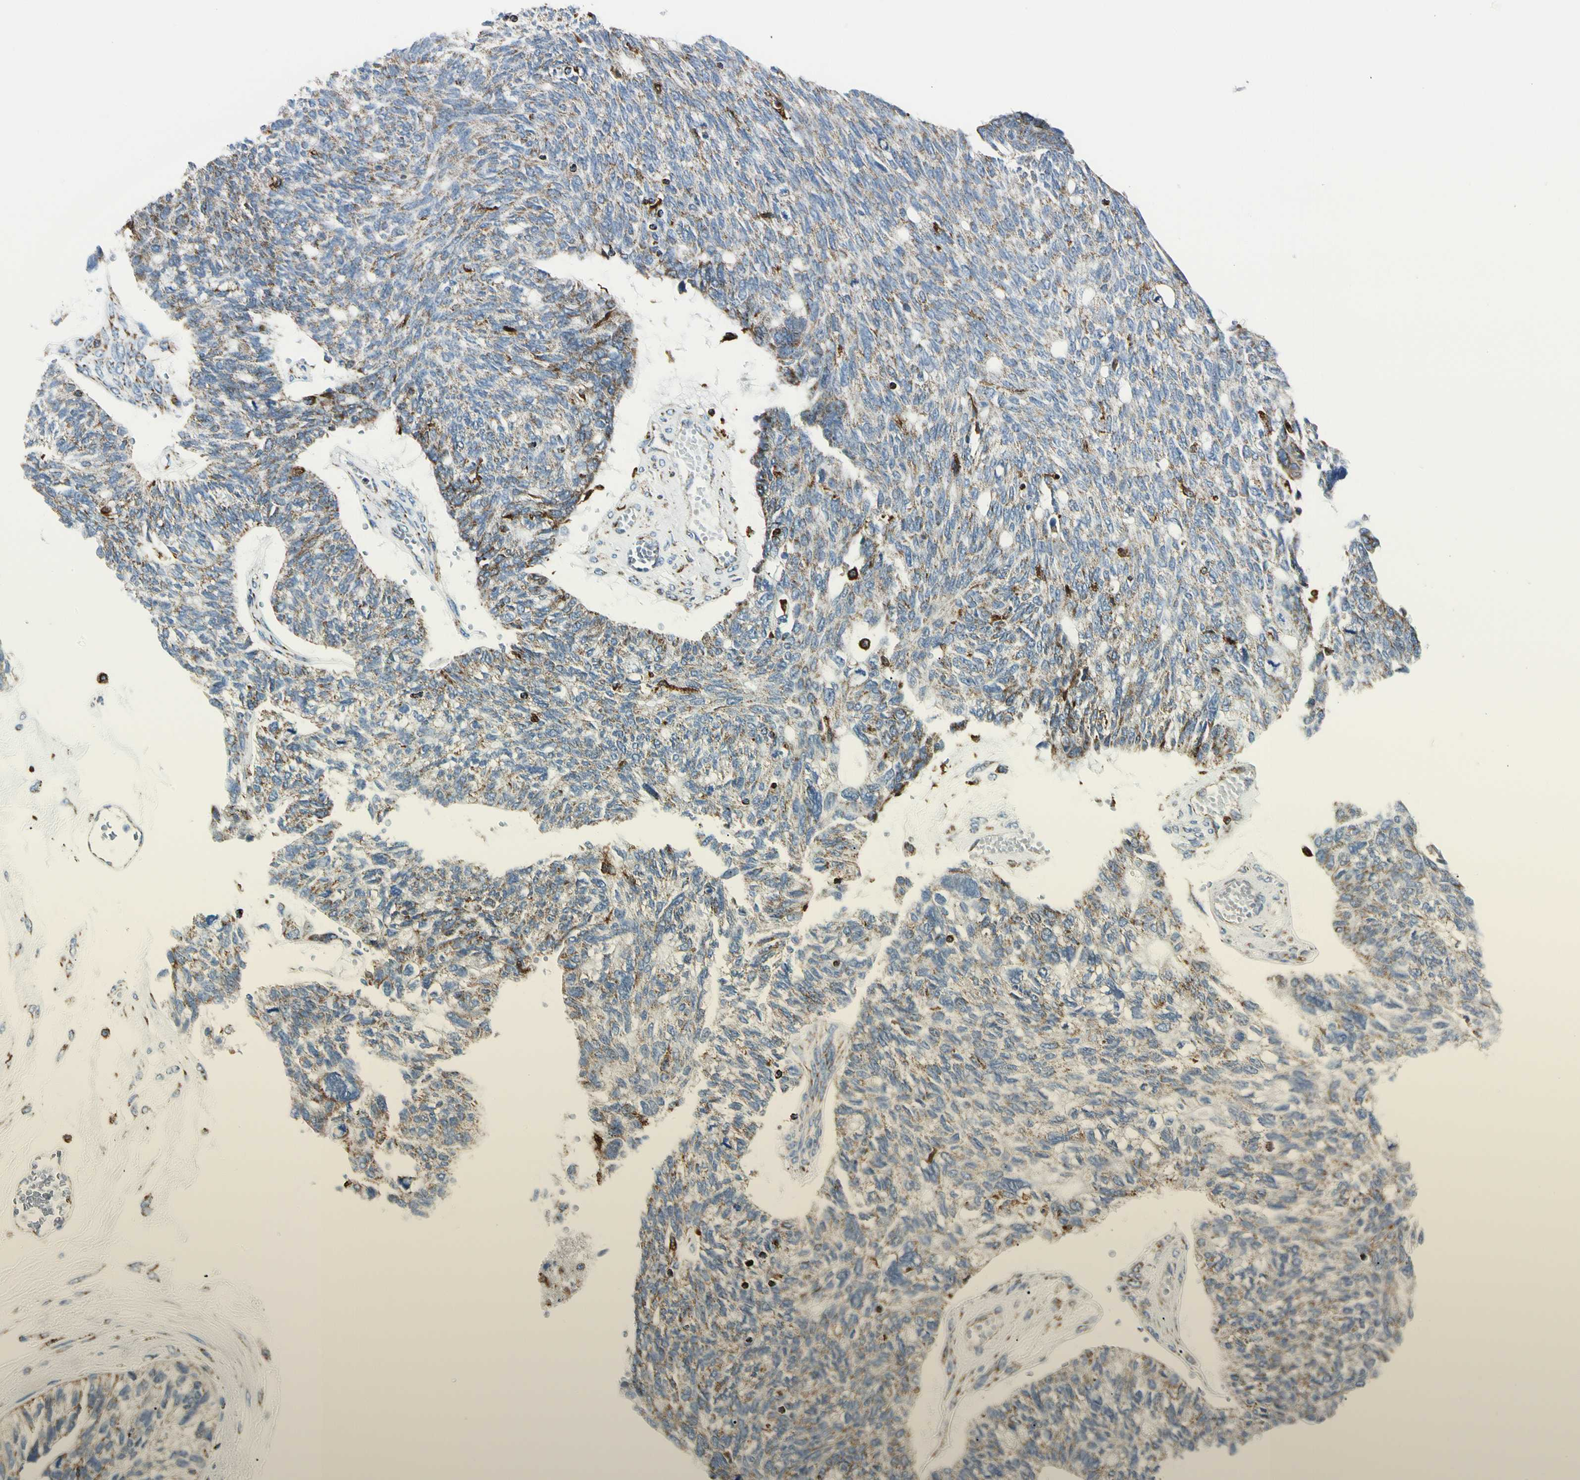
{"staining": {"intensity": "weak", "quantity": ">75%", "location": "cytoplasmic/membranous"}, "tissue": "ovarian cancer", "cell_type": "Tumor cells", "image_type": "cancer", "snomed": [{"axis": "morphology", "description": "Cystadenocarcinoma, serous, NOS"}, {"axis": "topography", "description": "Ovary"}], "caption": "An image showing weak cytoplasmic/membranous staining in approximately >75% of tumor cells in ovarian cancer, as visualized by brown immunohistochemical staining.", "gene": "ME2", "patient": {"sex": "female", "age": 79}}